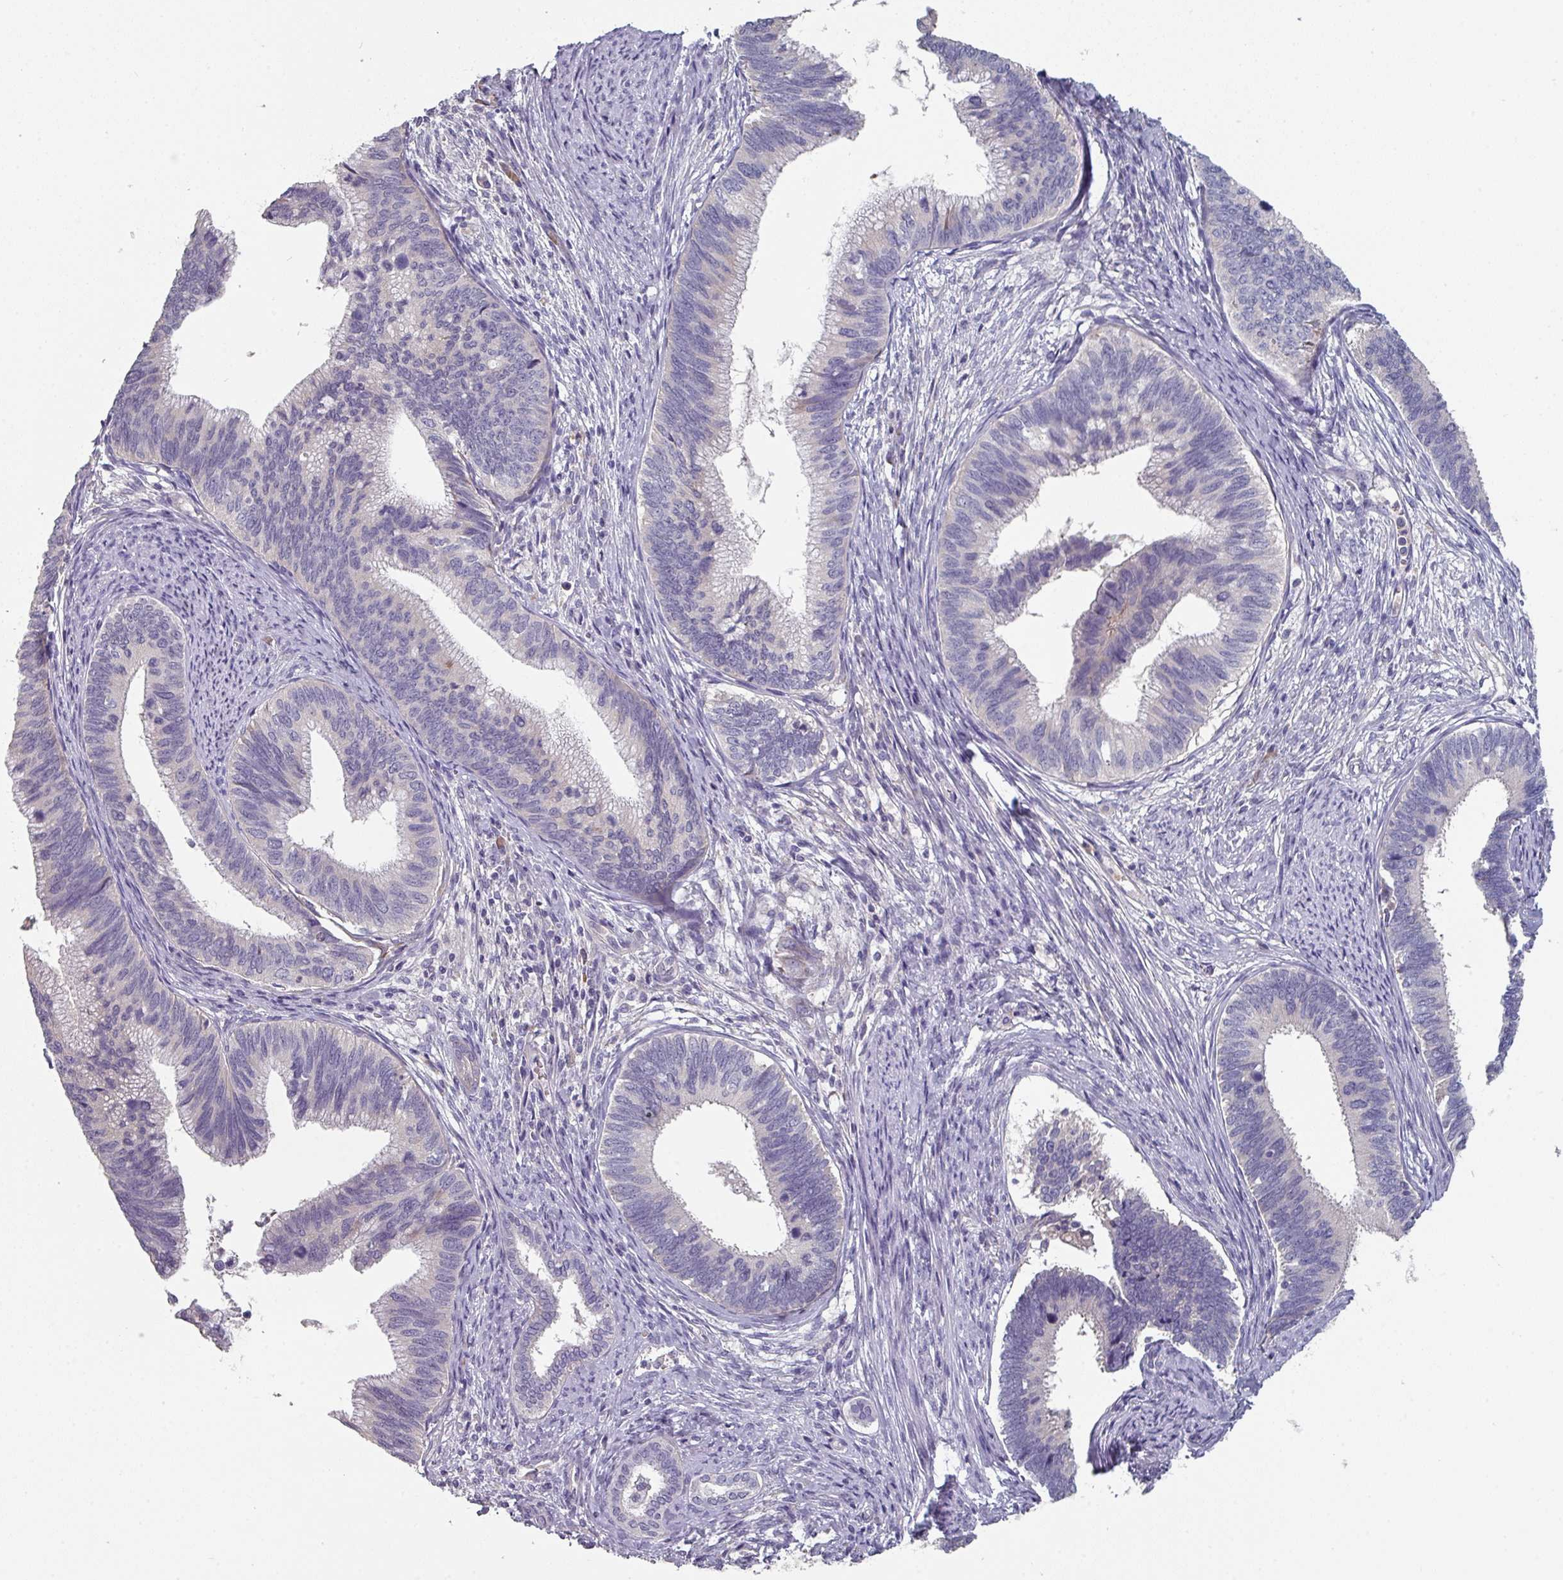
{"staining": {"intensity": "negative", "quantity": "none", "location": "none"}, "tissue": "cervical cancer", "cell_type": "Tumor cells", "image_type": "cancer", "snomed": [{"axis": "morphology", "description": "Adenocarcinoma, NOS"}, {"axis": "topography", "description": "Cervix"}], "caption": "IHC micrograph of cervical adenocarcinoma stained for a protein (brown), which exhibits no positivity in tumor cells.", "gene": "PRAMEF8", "patient": {"sex": "female", "age": 42}}